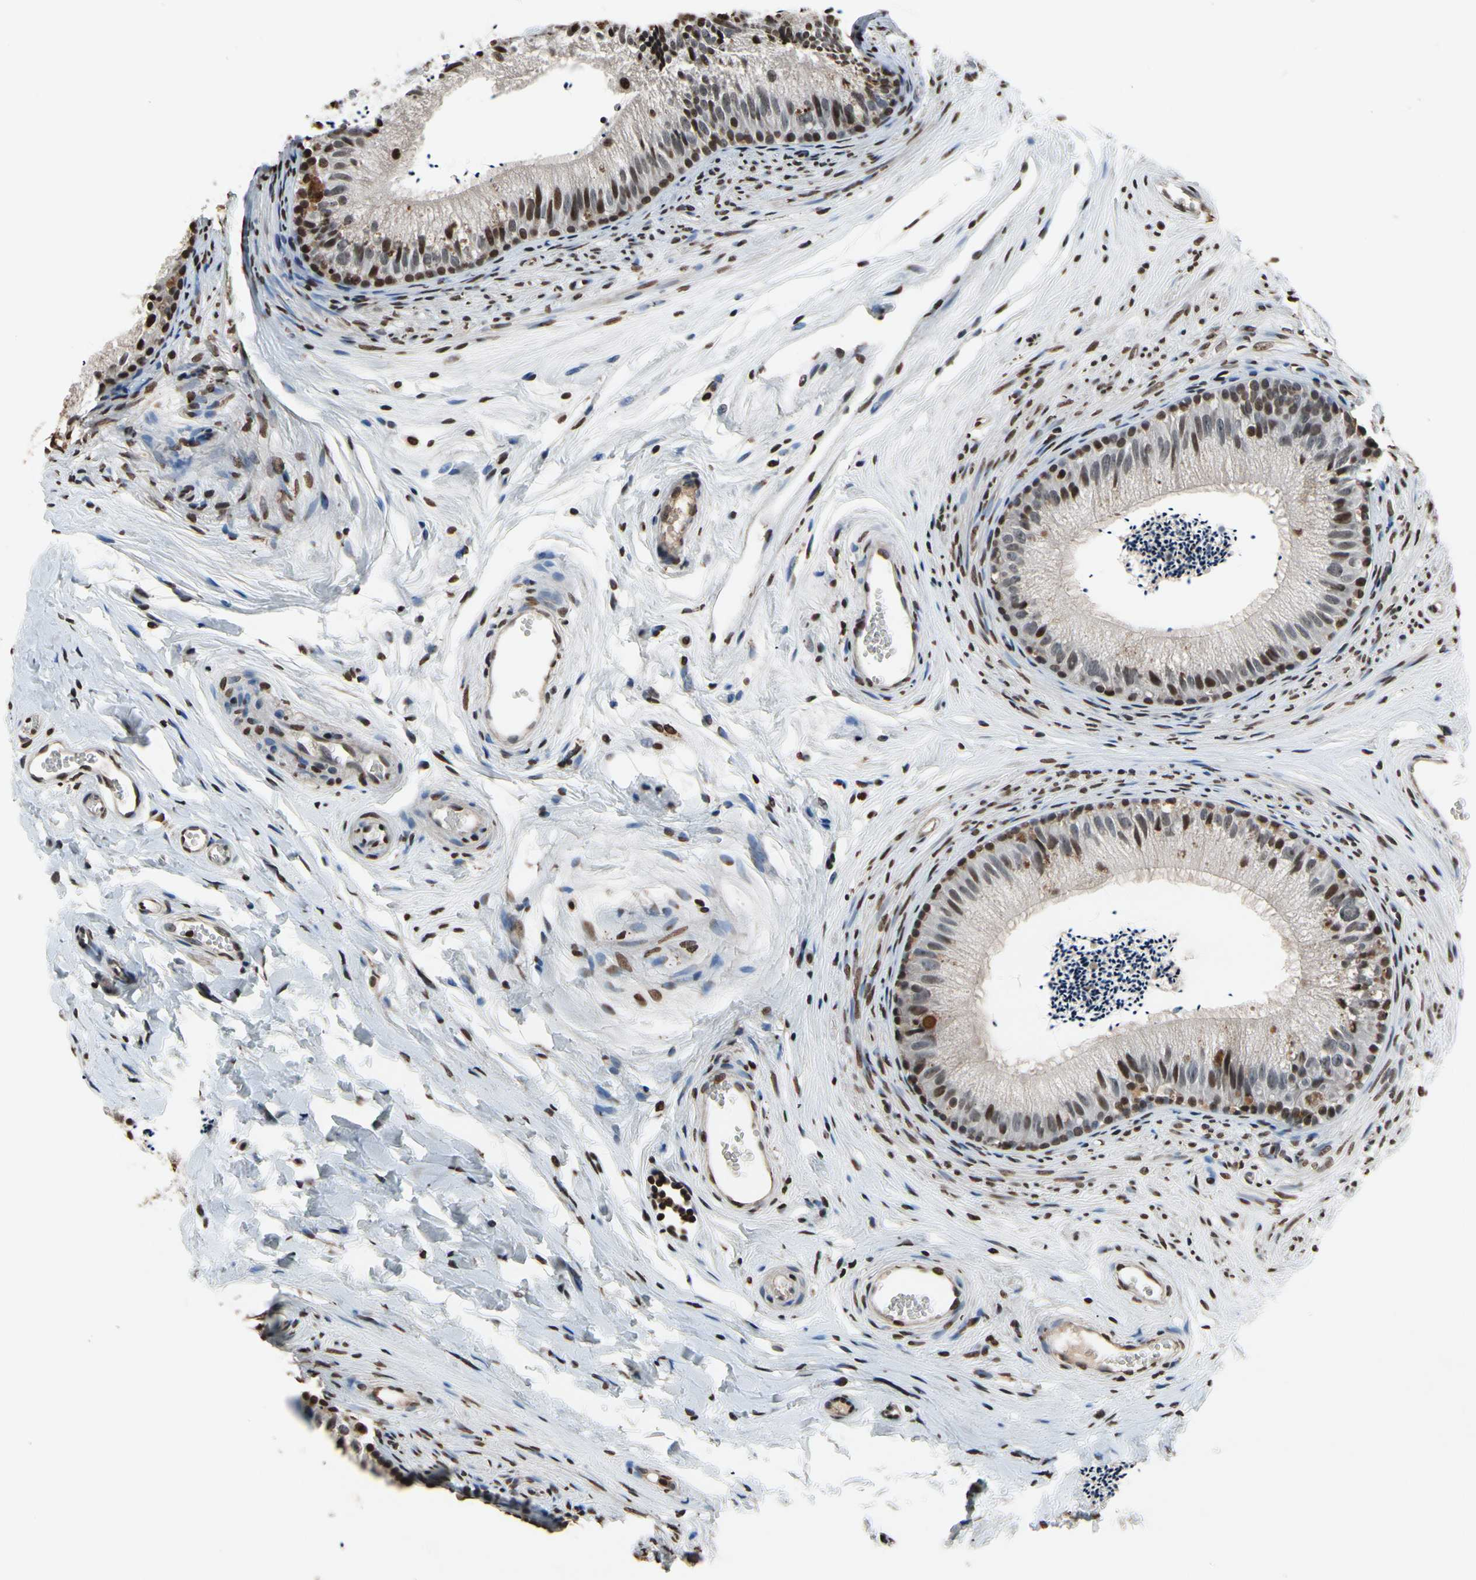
{"staining": {"intensity": "strong", "quantity": ">75%", "location": "cytoplasmic/membranous,nuclear"}, "tissue": "epididymis", "cell_type": "Glandular cells", "image_type": "normal", "snomed": [{"axis": "morphology", "description": "Normal tissue, NOS"}, {"axis": "topography", "description": "Epididymis"}], "caption": "Epididymis stained with immunohistochemistry exhibits strong cytoplasmic/membranous,nuclear positivity in approximately >75% of glandular cells.", "gene": "HIPK2", "patient": {"sex": "male", "age": 56}}